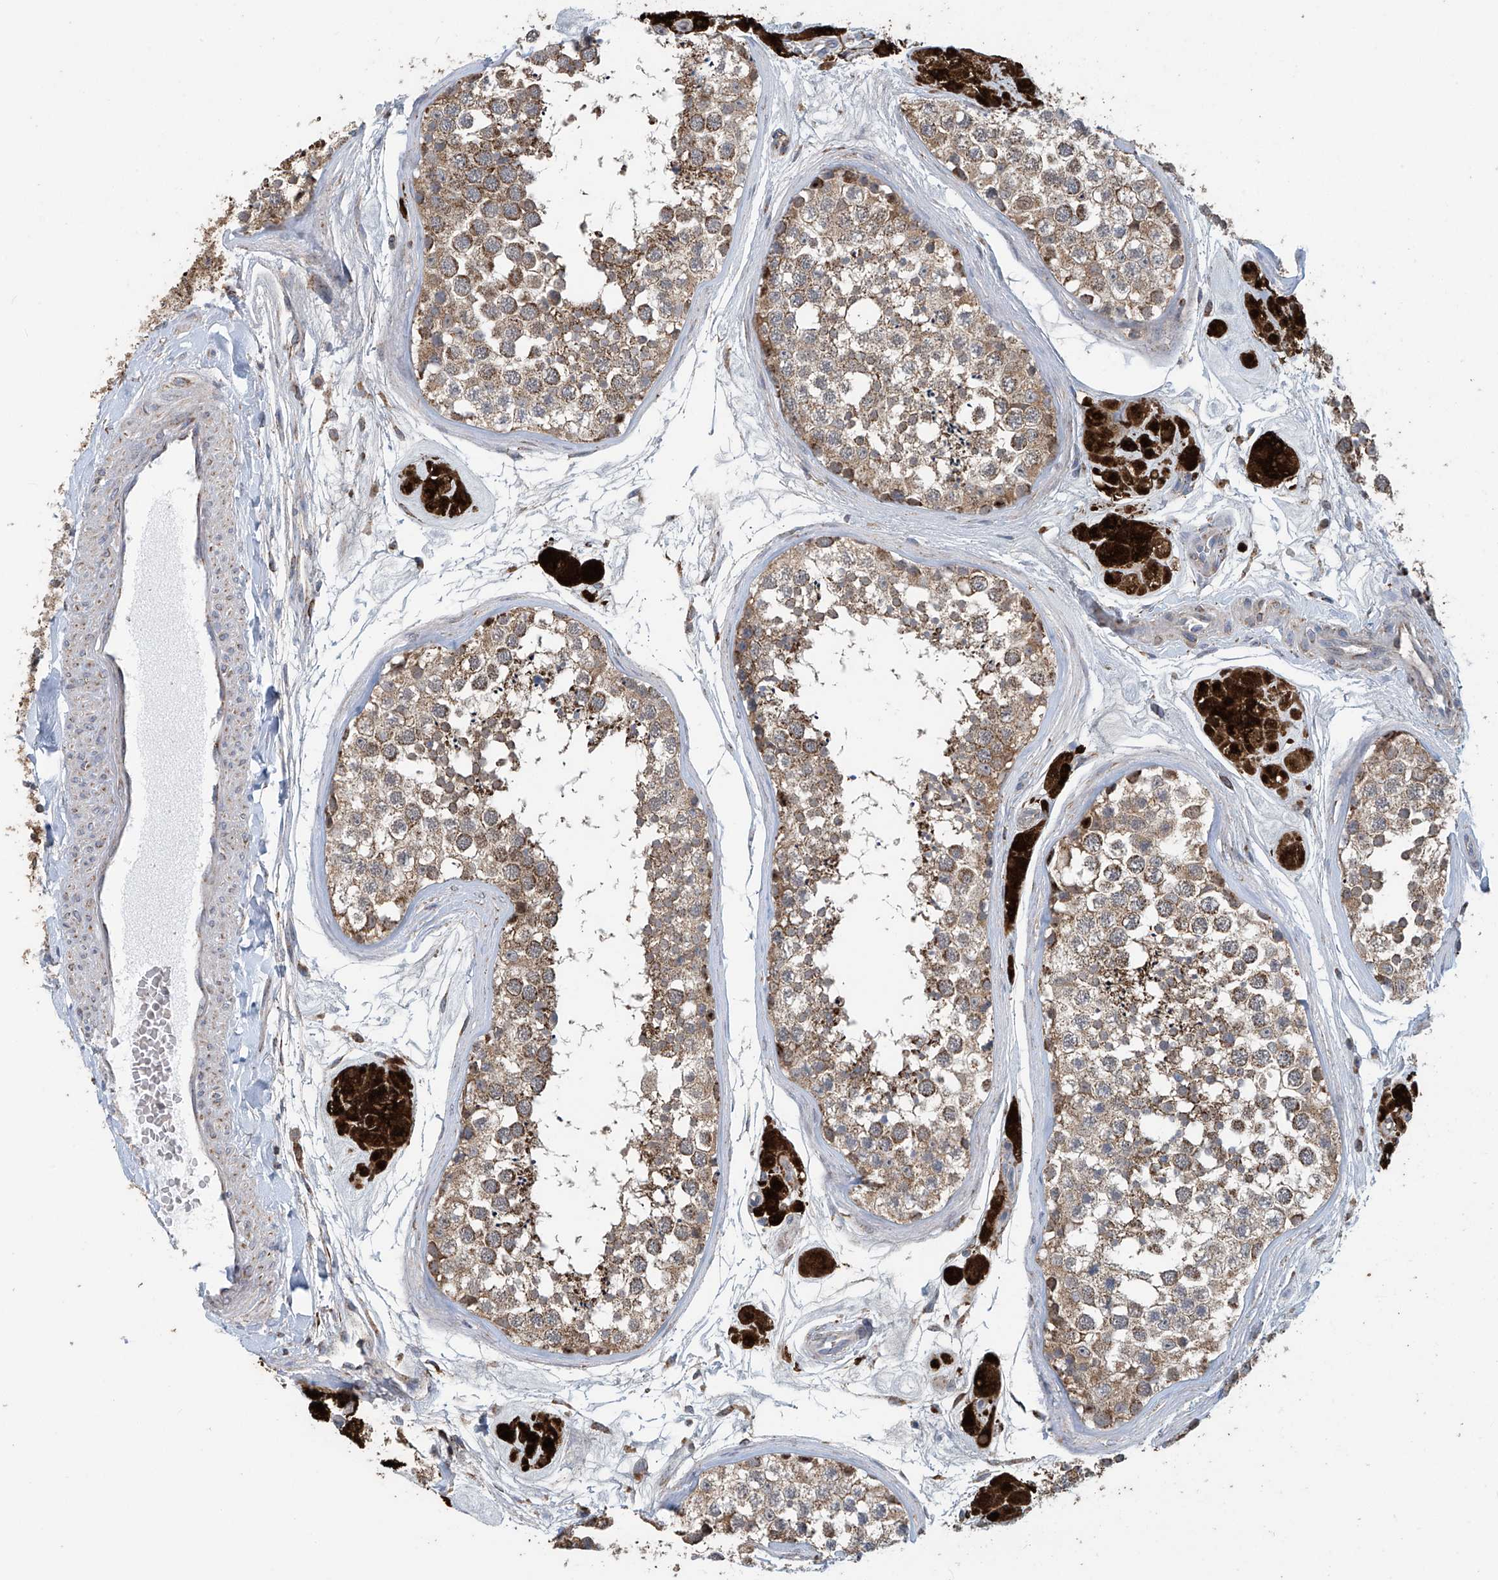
{"staining": {"intensity": "moderate", "quantity": ">75%", "location": "cytoplasmic/membranous"}, "tissue": "testis", "cell_type": "Cells in seminiferous ducts", "image_type": "normal", "snomed": [{"axis": "morphology", "description": "Normal tissue, NOS"}, {"axis": "topography", "description": "Testis"}], "caption": "A high-resolution micrograph shows immunohistochemistry staining of benign testis, which displays moderate cytoplasmic/membranous expression in about >75% of cells in seminiferous ducts.", "gene": "COMMD1", "patient": {"sex": "male", "age": 56}}